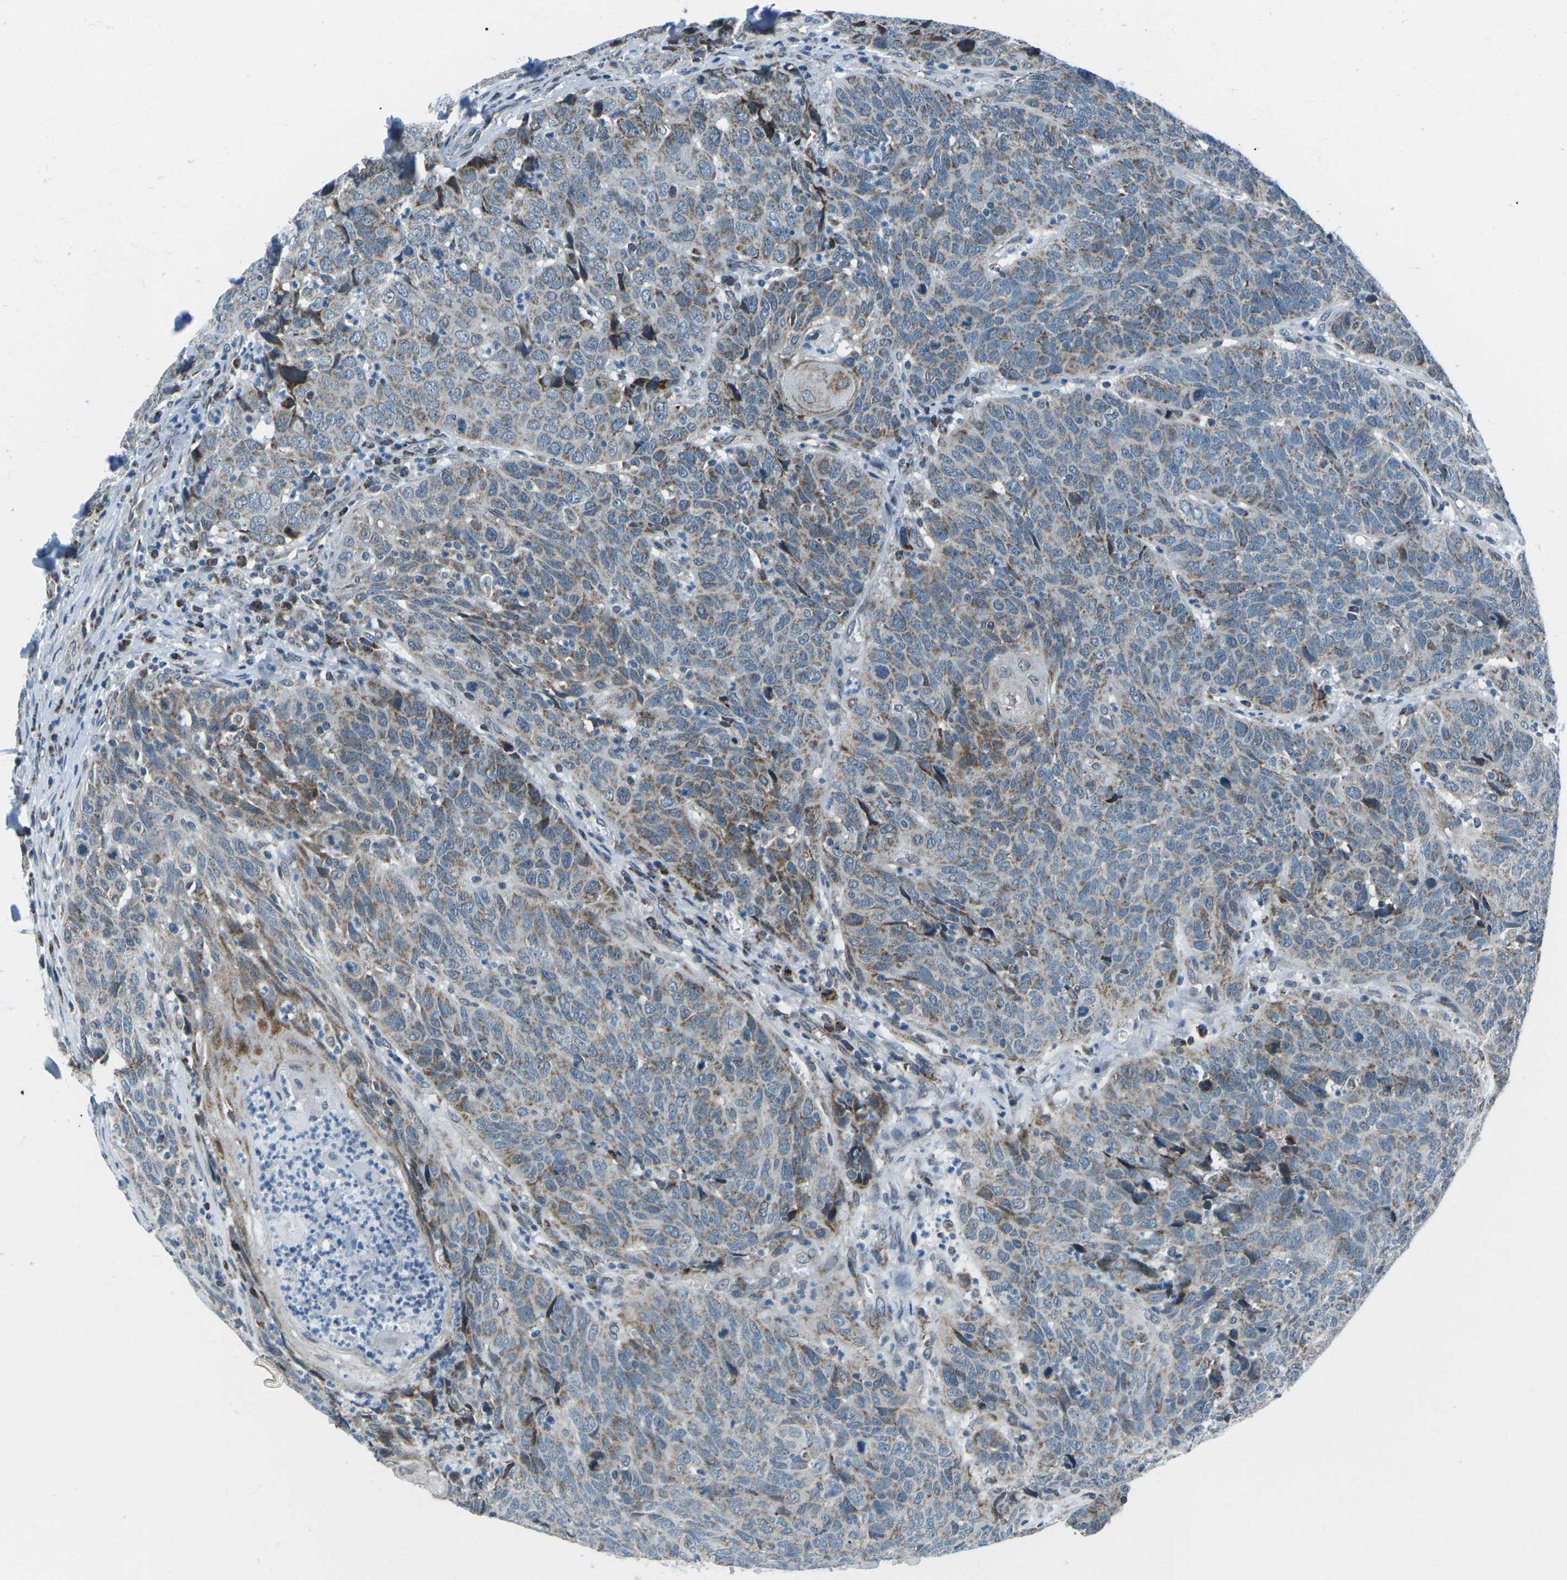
{"staining": {"intensity": "weak", "quantity": "25%-75%", "location": "cytoplasmic/membranous"}, "tissue": "head and neck cancer", "cell_type": "Tumor cells", "image_type": "cancer", "snomed": [{"axis": "morphology", "description": "Squamous cell carcinoma, NOS"}, {"axis": "topography", "description": "Head-Neck"}], "caption": "There is low levels of weak cytoplasmic/membranous positivity in tumor cells of head and neck cancer, as demonstrated by immunohistochemical staining (brown color).", "gene": "RFESD", "patient": {"sex": "male", "age": 66}}